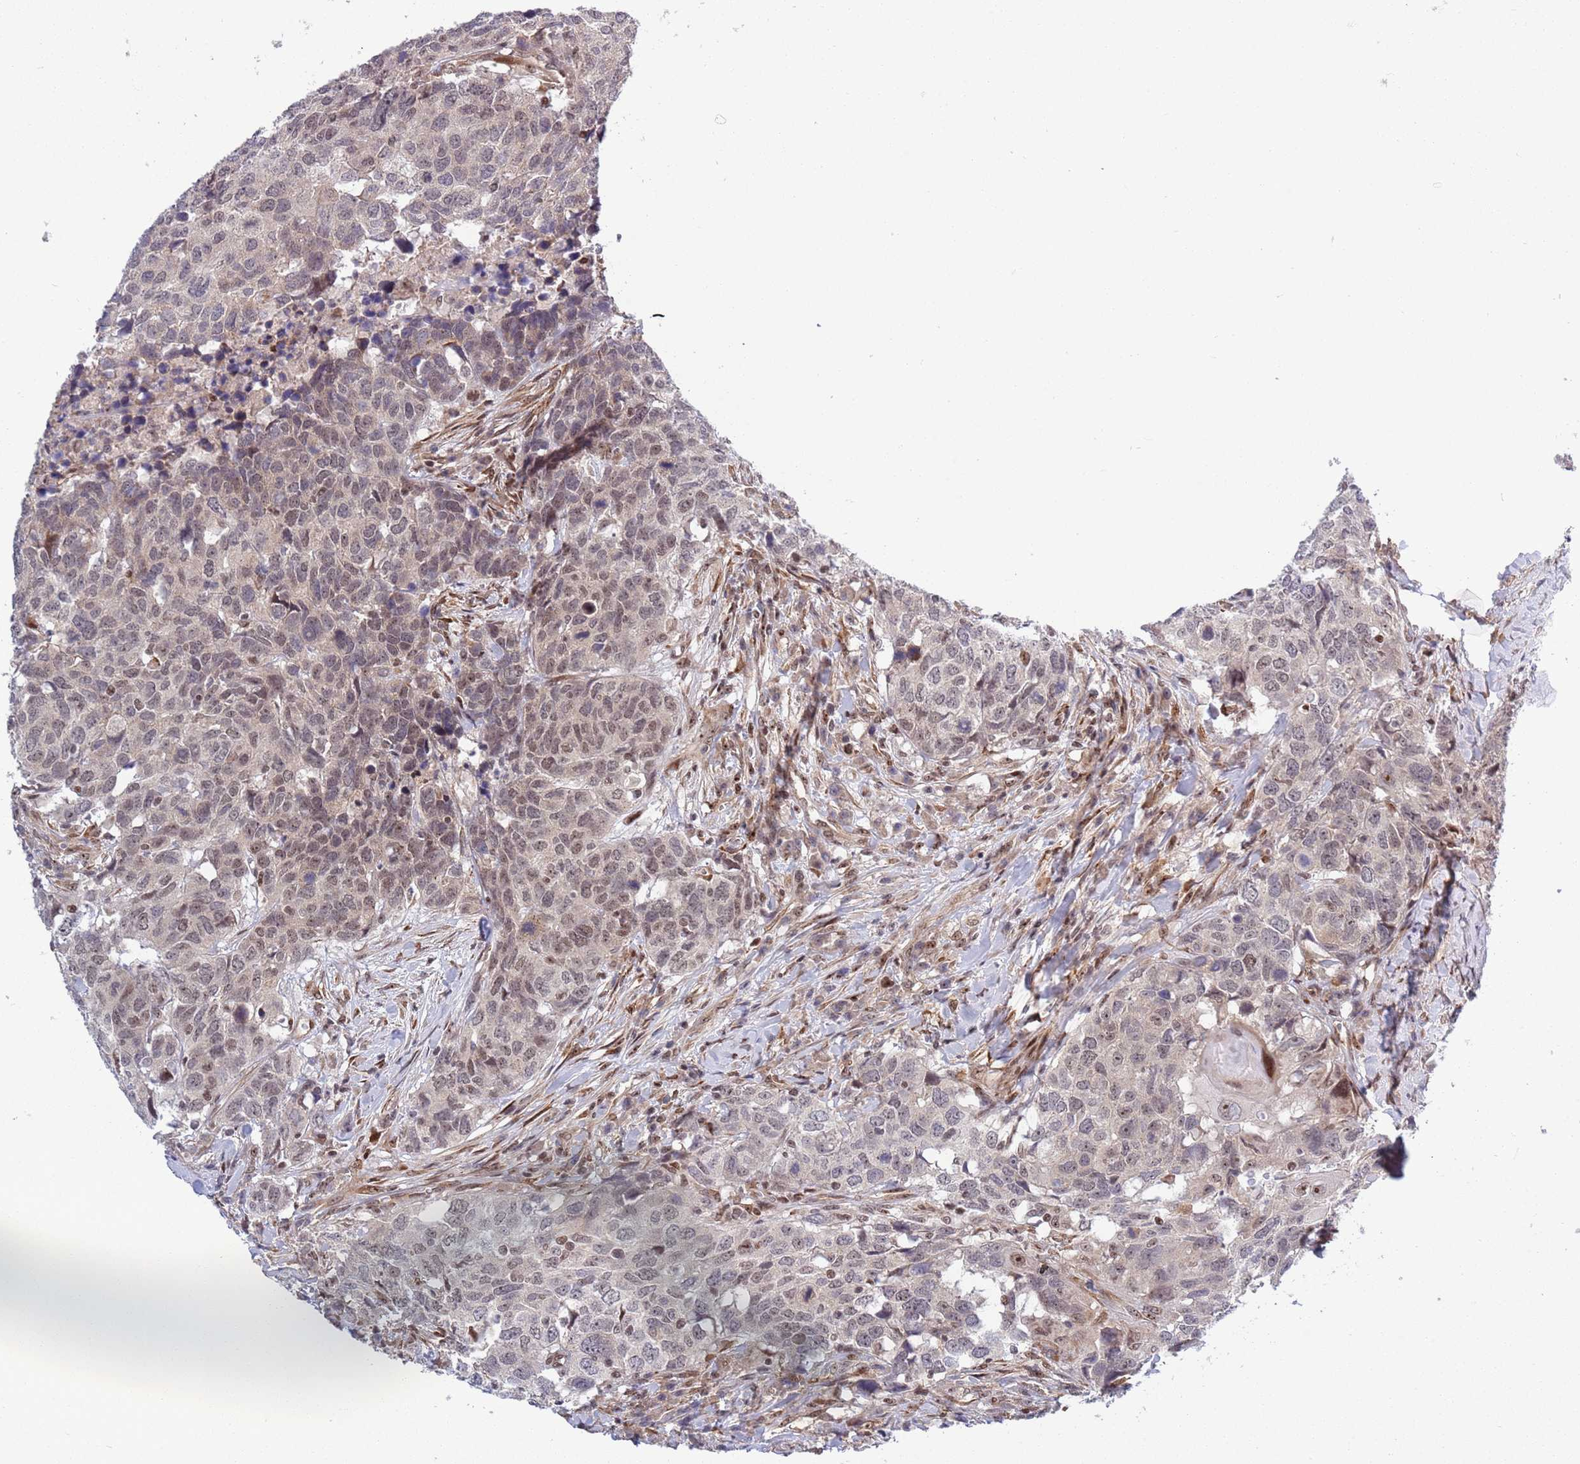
{"staining": {"intensity": "weak", "quantity": "25%-75%", "location": "nuclear"}, "tissue": "head and neck cancer", "cell_type": "Tumor cells", "image_type": "cancer", "snomed": [{"axis": "morphology", "description": "Normal tissue, NOS"}, {"axis": "morphology", "description": "Squamous cell carcinoma, NOS"}, {"axis": "topography", "description": "Skeletal muscle"}, {"axis": "topography", "description": "Vascular tissue"}, {"axis": "topography", "description": "Peripheral nerve tissue"}, {"axis": "topography", "description": "Head-Neck"}], "caption": "Human head and neck cancer stained for a protein (brown) displays weak nuclear positive staining in about 25%-75% of tumor cells.", "gene": "TBX10", "patient": {"sex": "male", "age": 66}}